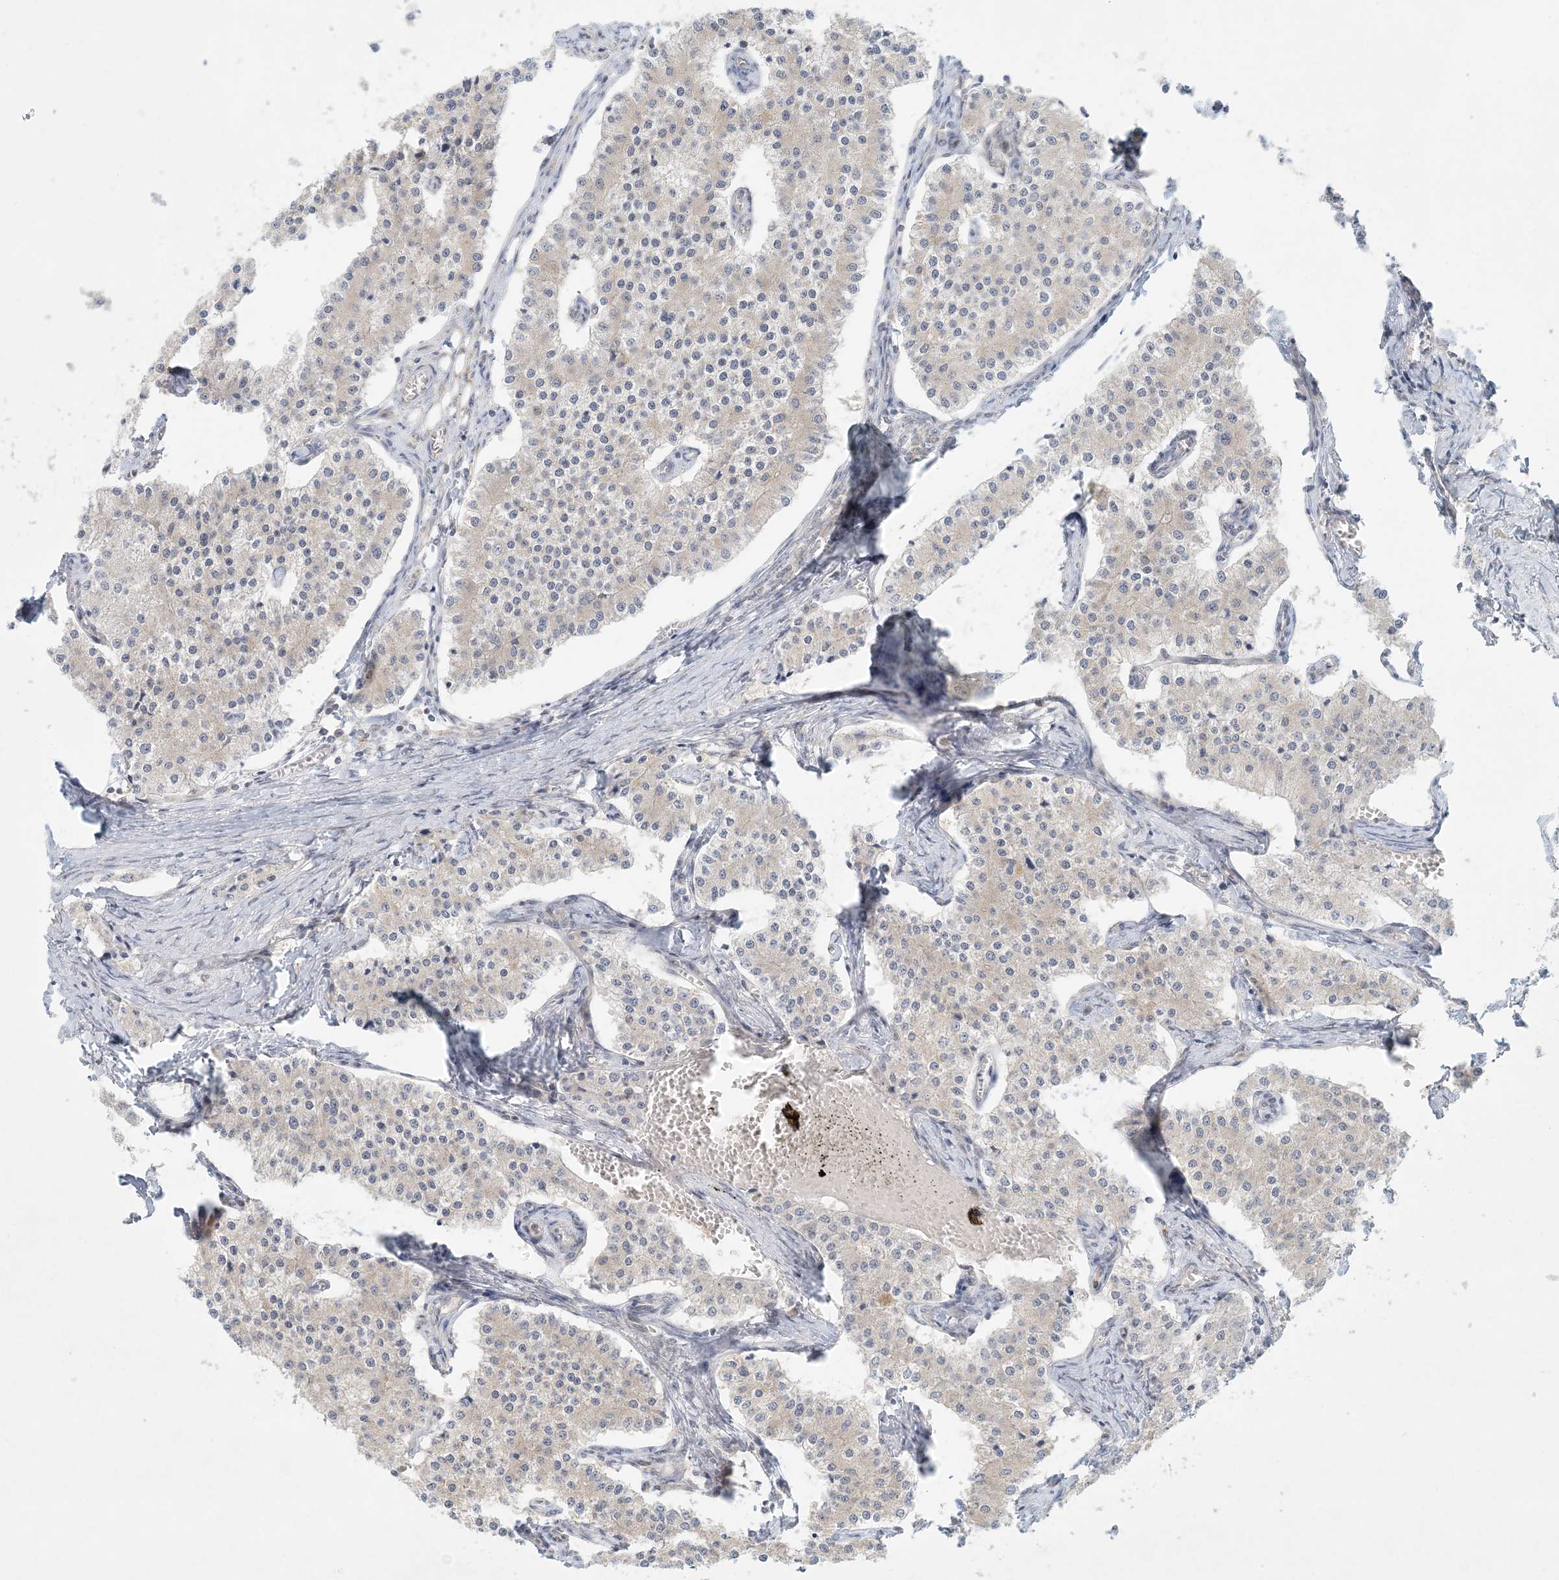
{"staining": {"intensity": "weak", "quantity": "<25%", "location": "cytoplasmic/membranous"}, "tissue": "carcinoid", "cell_type": "Tumor cells", "image_type": "cancer", "snomed": [{"axis": "morphology", "description": "Carcinoid, malignant, NOS"}, {"axis": "topography", "description": "Colon"}], "caption": "An immunohistochemistry photomicrograph of carcinoid (malignant) is shown. There is no staining in tumor cells of carcinoid (malignant).", "gene": "OBI1", "patient": {"sex": "female", "age": 52}}